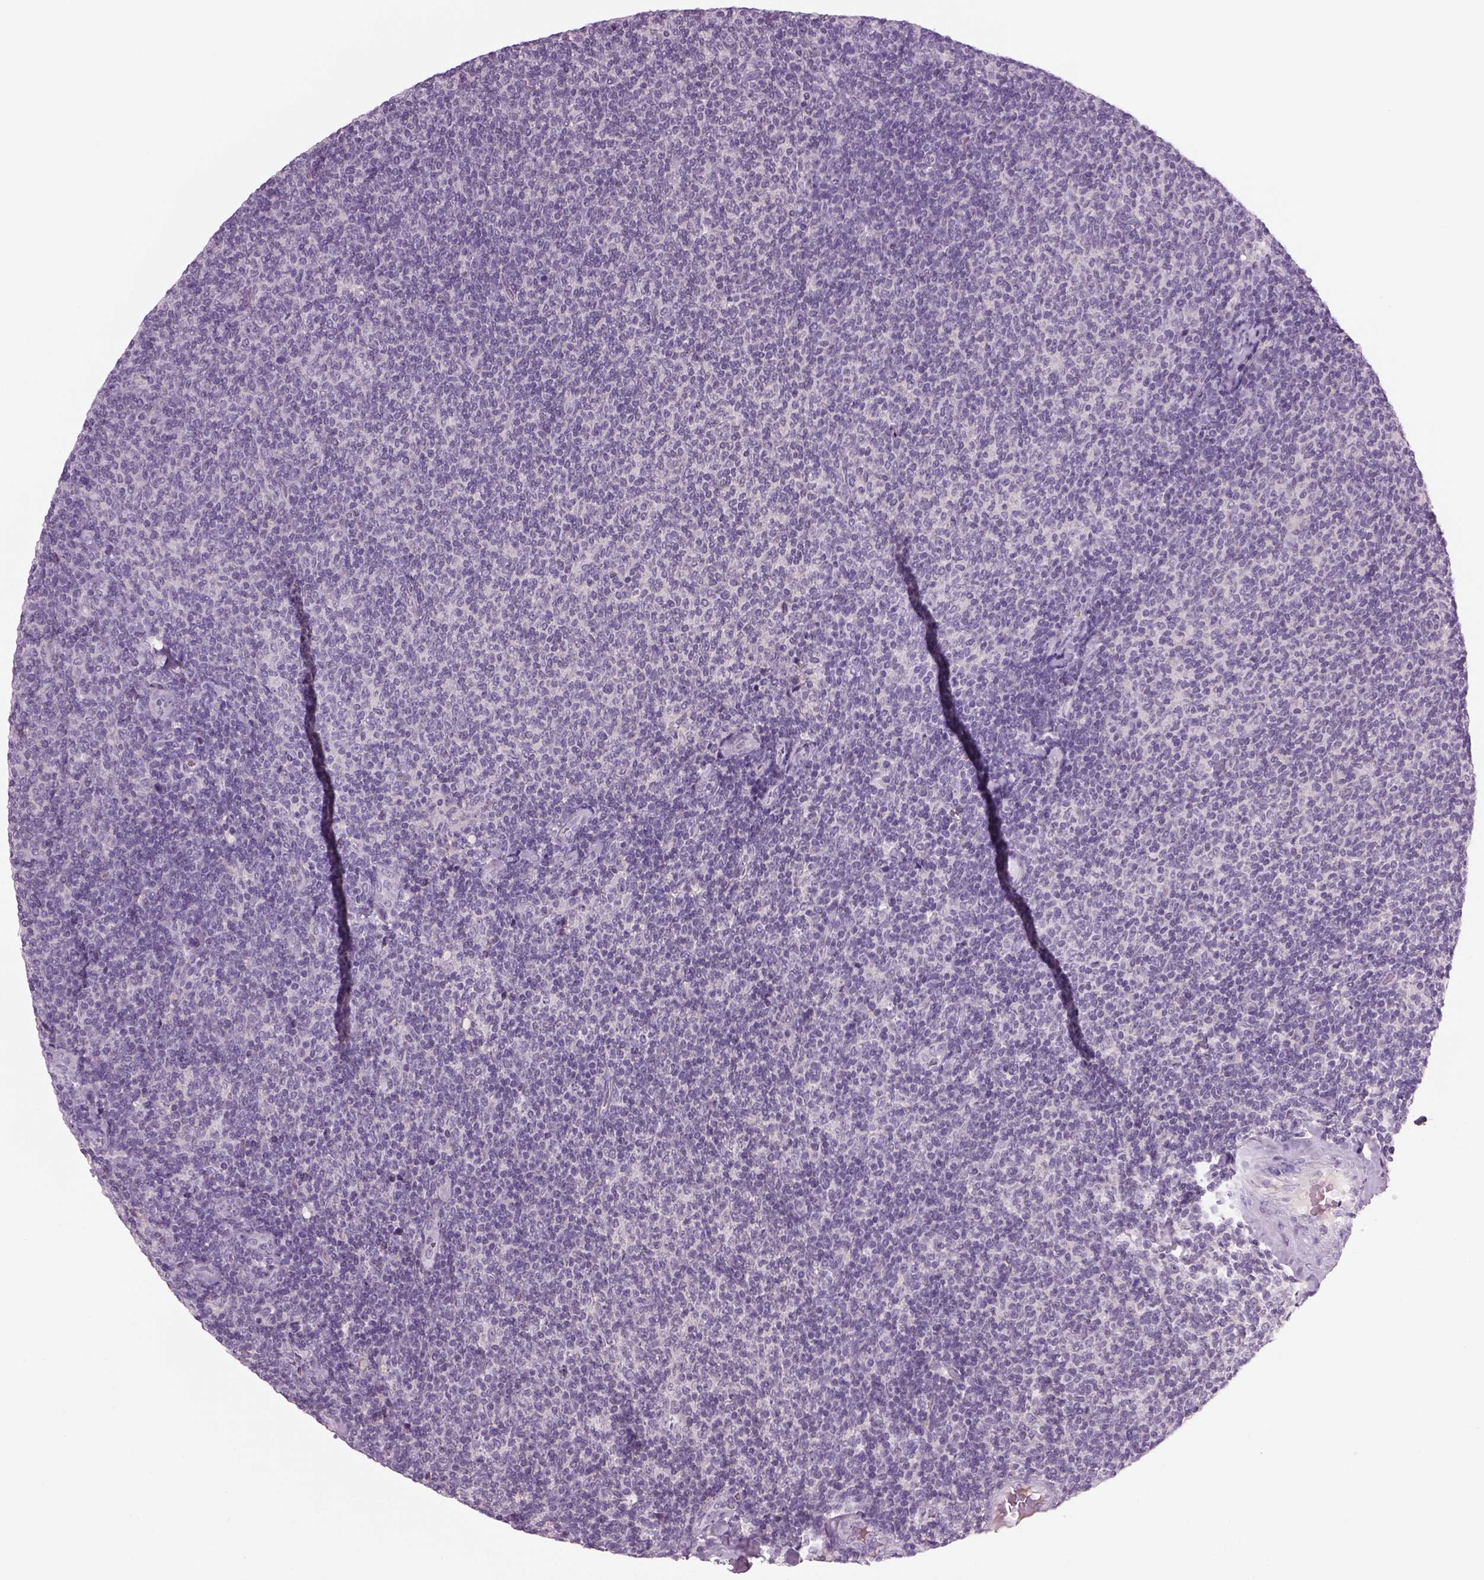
{"staining": {"intensity": "negative", "quantity": "none", "location": "none"}, "tissue": "lymphoma", "cell_type": "Tumor cells", "image_type": "cancer", "snomed": [{"axis": "morphology", "description": "Malignant lymphoma, non-Hodgkin's type, Low grade"}, {"axis": "topography", "description": "Lymph node"}], "caption": "An immunohistochemistry image of lymphoma is shown. There is no staining in tumor cells of lymphoma. (DAB immunohistochemistry visualized using brightfield microscopy, high magnification).", "gene": "MDH1B", "patient": {"sex": "male", "age": 52}}